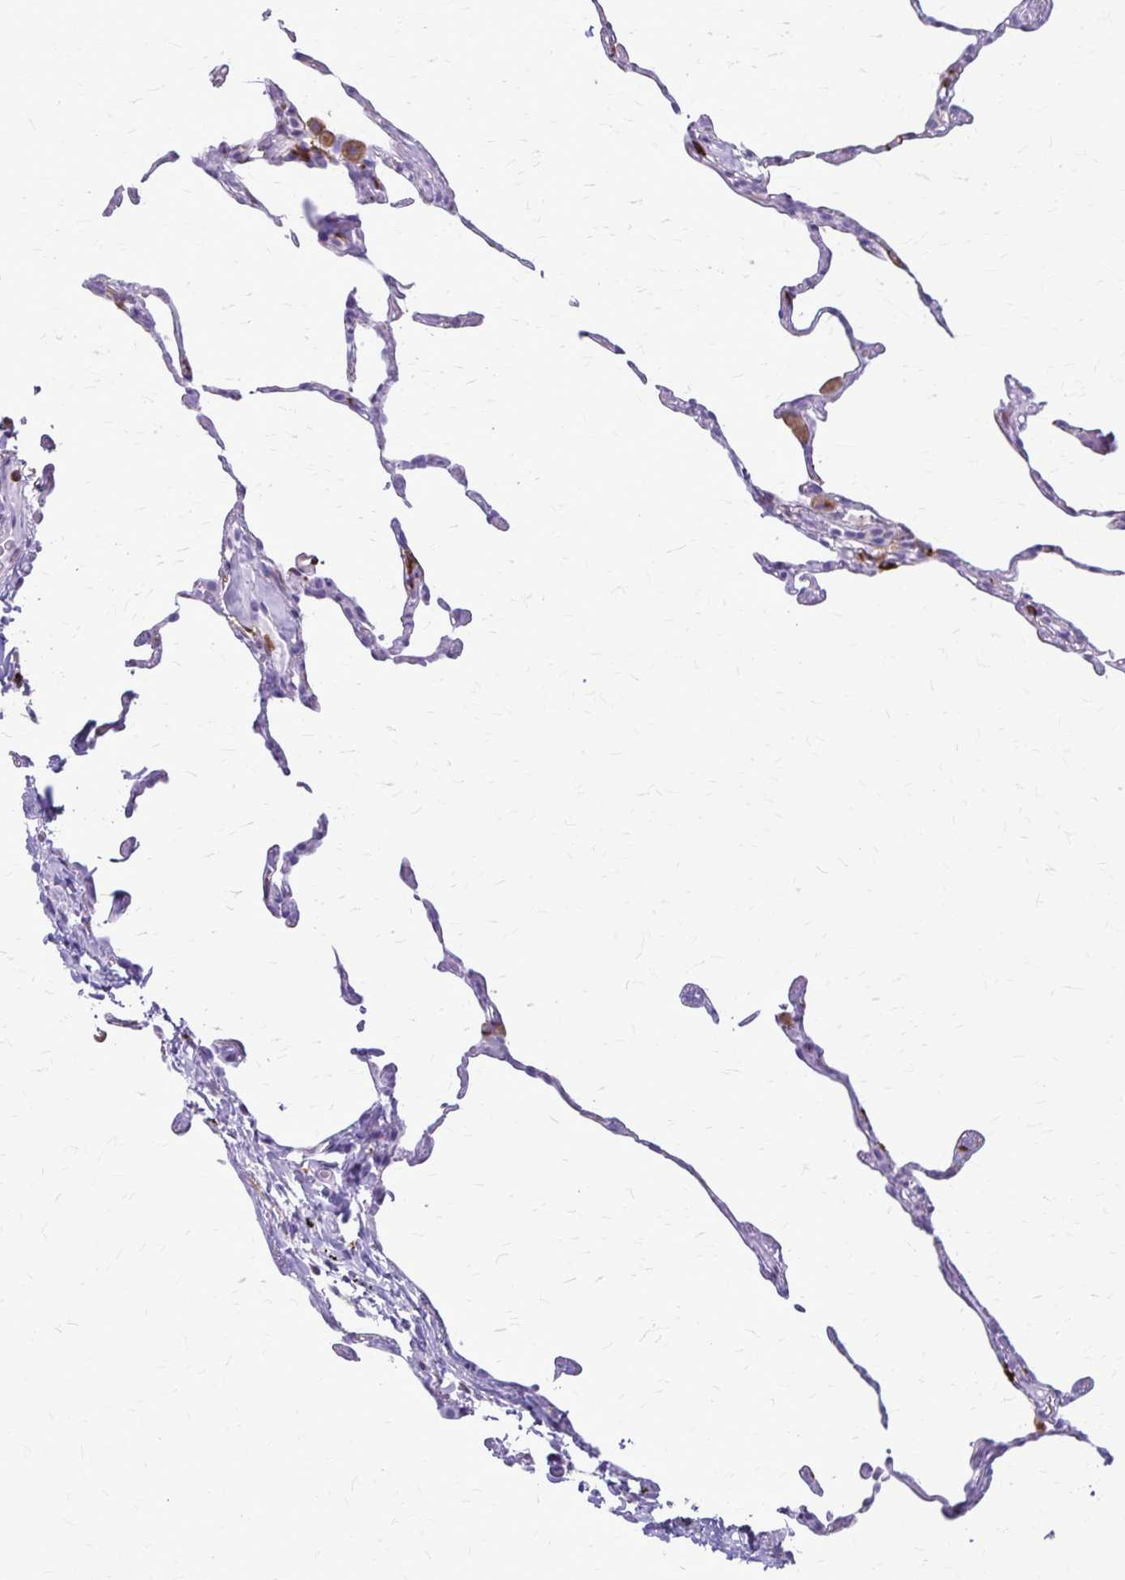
{"staining": {"intensity": "negative", "quantity": "none", "location": "none"}, "tissue": "lung", "cell_type": "Alveolar cells", "image_type": "normal", "snomed": [{"axis": "morphology", "description": "Normal tissue, NOS"}, {"axis": "topography", "description": "Lung"}], "caption": "The micrograph exhibits no significant staining in alveolar cells of lung. (Brightfield microscopy of DAB immunohistochemistry at high magnification).", "gene": "RTN1", "patient": {"sex": "female", "age": 57}}